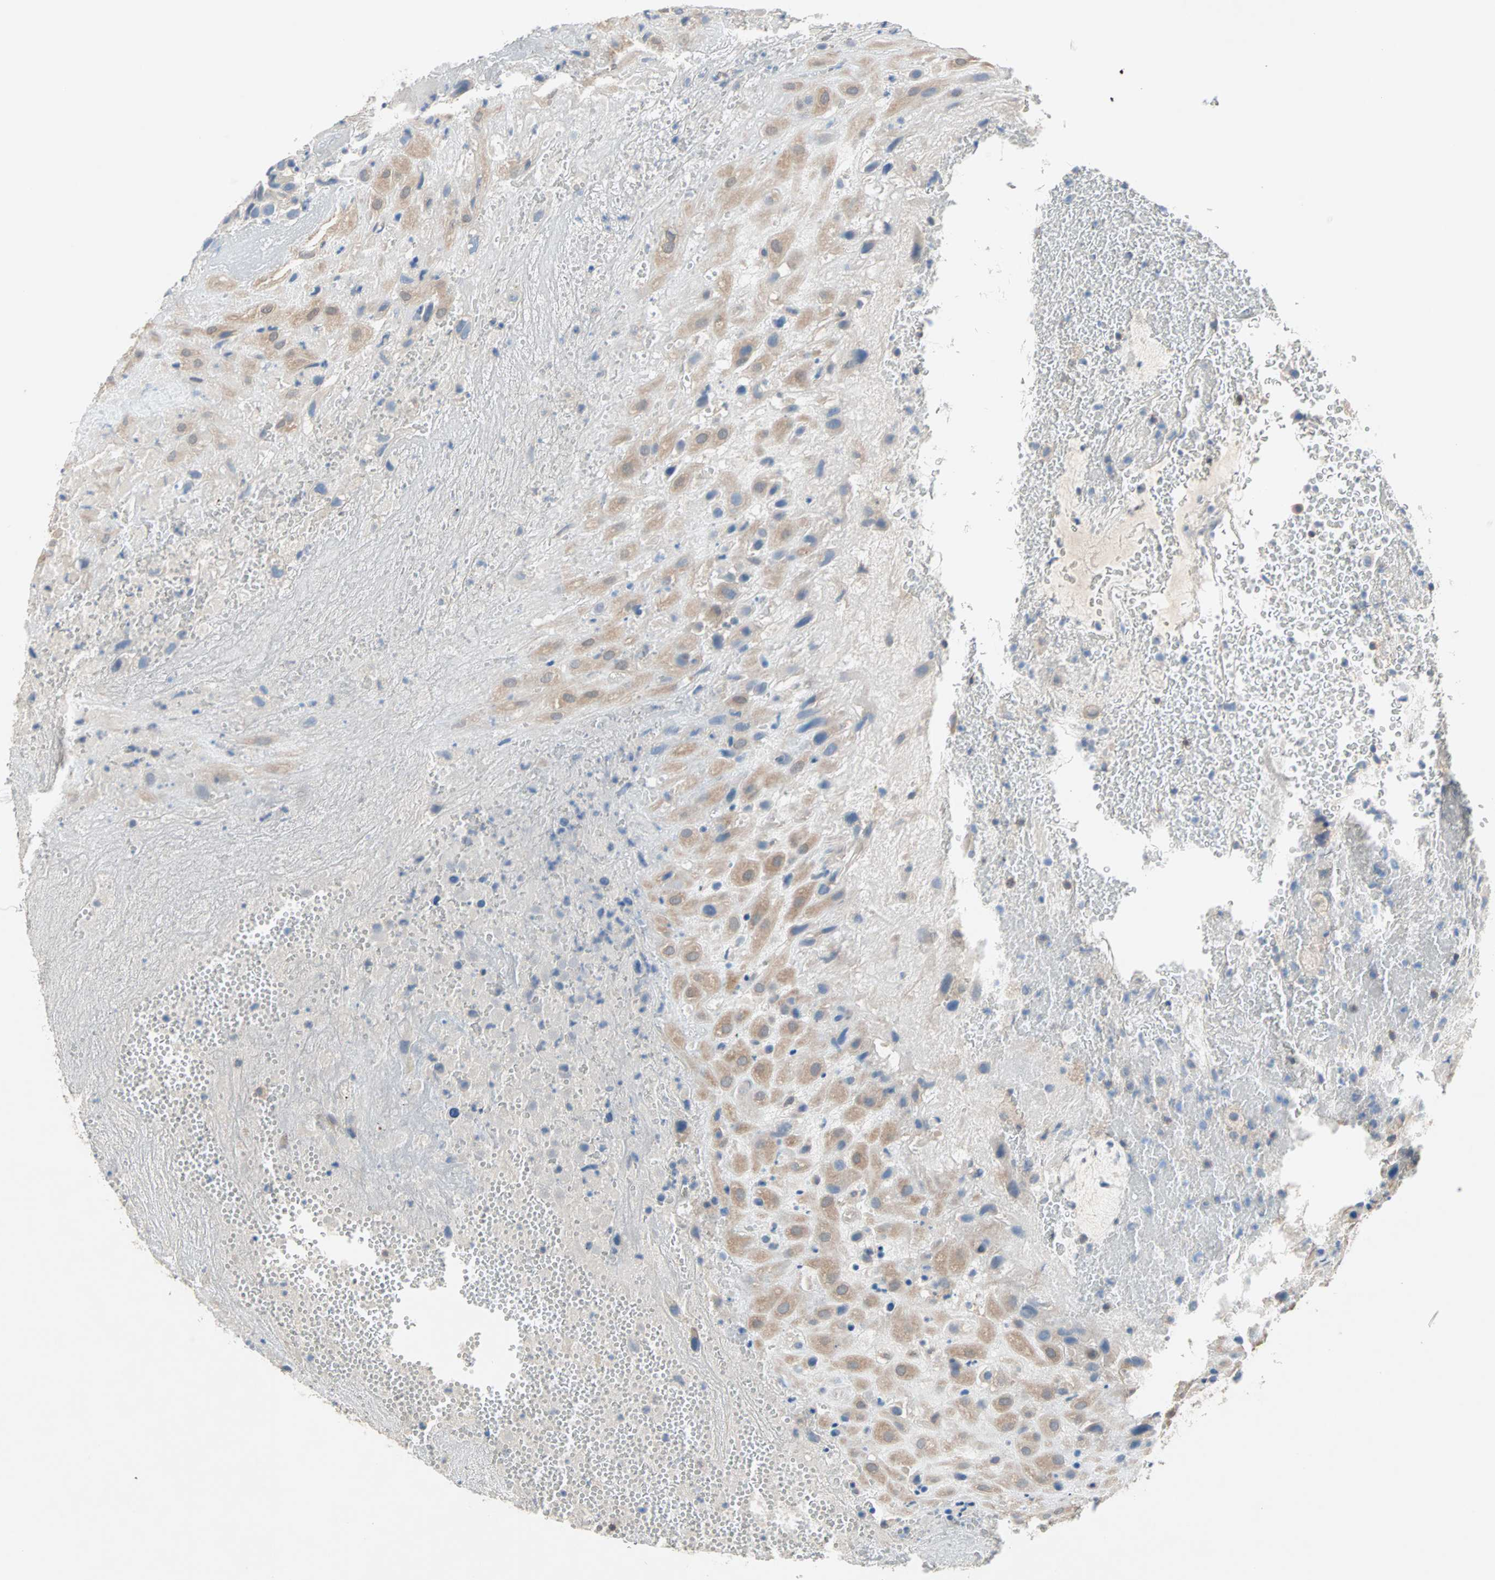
{"staining": {"intensity": "weak", "quantity": ">75%", "location": "cytoplasmic/membranous"}, "tissue": "placenta", "cell_type": "Decidual cells", "image_type": "normal", "snomed": [{"axis": "morphology", "description": "Normal tissue, NOS"}, {"axis": "topography", "description": "Placenta"}], "caption": "Placenta stained with DAB IHC shows low levels of weak cytoplasmic/membranous expression in approximately >75% of decidual cells.", "gene": "MPI", "patient": {"sex": "female", "age": 19}}